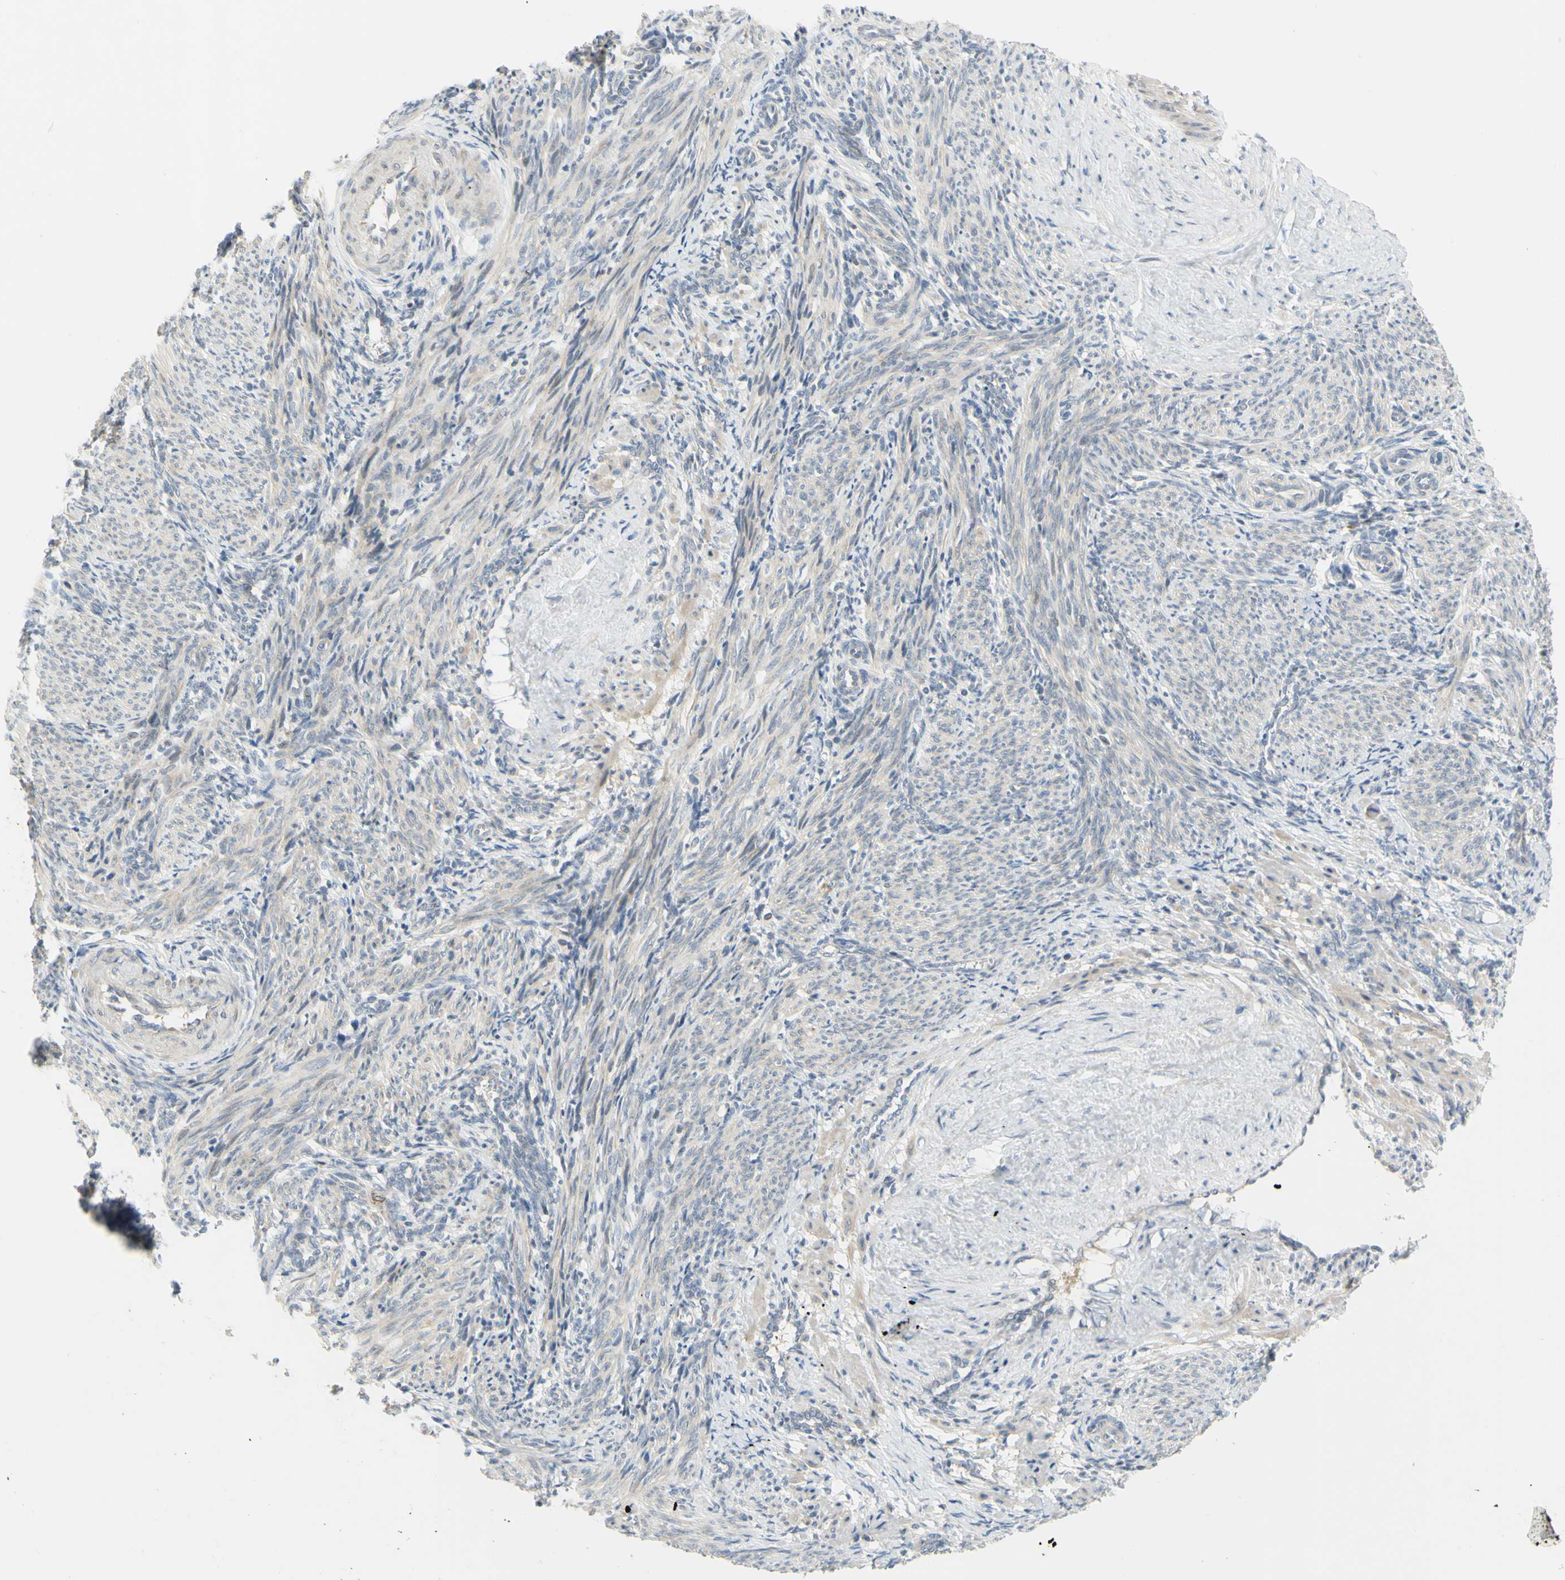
{"staining": {"intensity": "weak", "quantity": "<25%", "location": "cytoplasmic/membranous"}, "tissue": "smooth muscle", "cell_type": "Smooth muscle cells", "image_type": "normal", "snomed": [{"axis": "morphology", "description": "Normal tissue, NOS"}, {"axis": "topography", "description": "Endometrium"}], "caption": "This is a micrograph of immunohistochemistry staining of unremarkable smooth muscle, which shows no positivity in smooth muscle cells.", "gene": "CCNB2", "patient": {"sex": "female", "age": 33}}